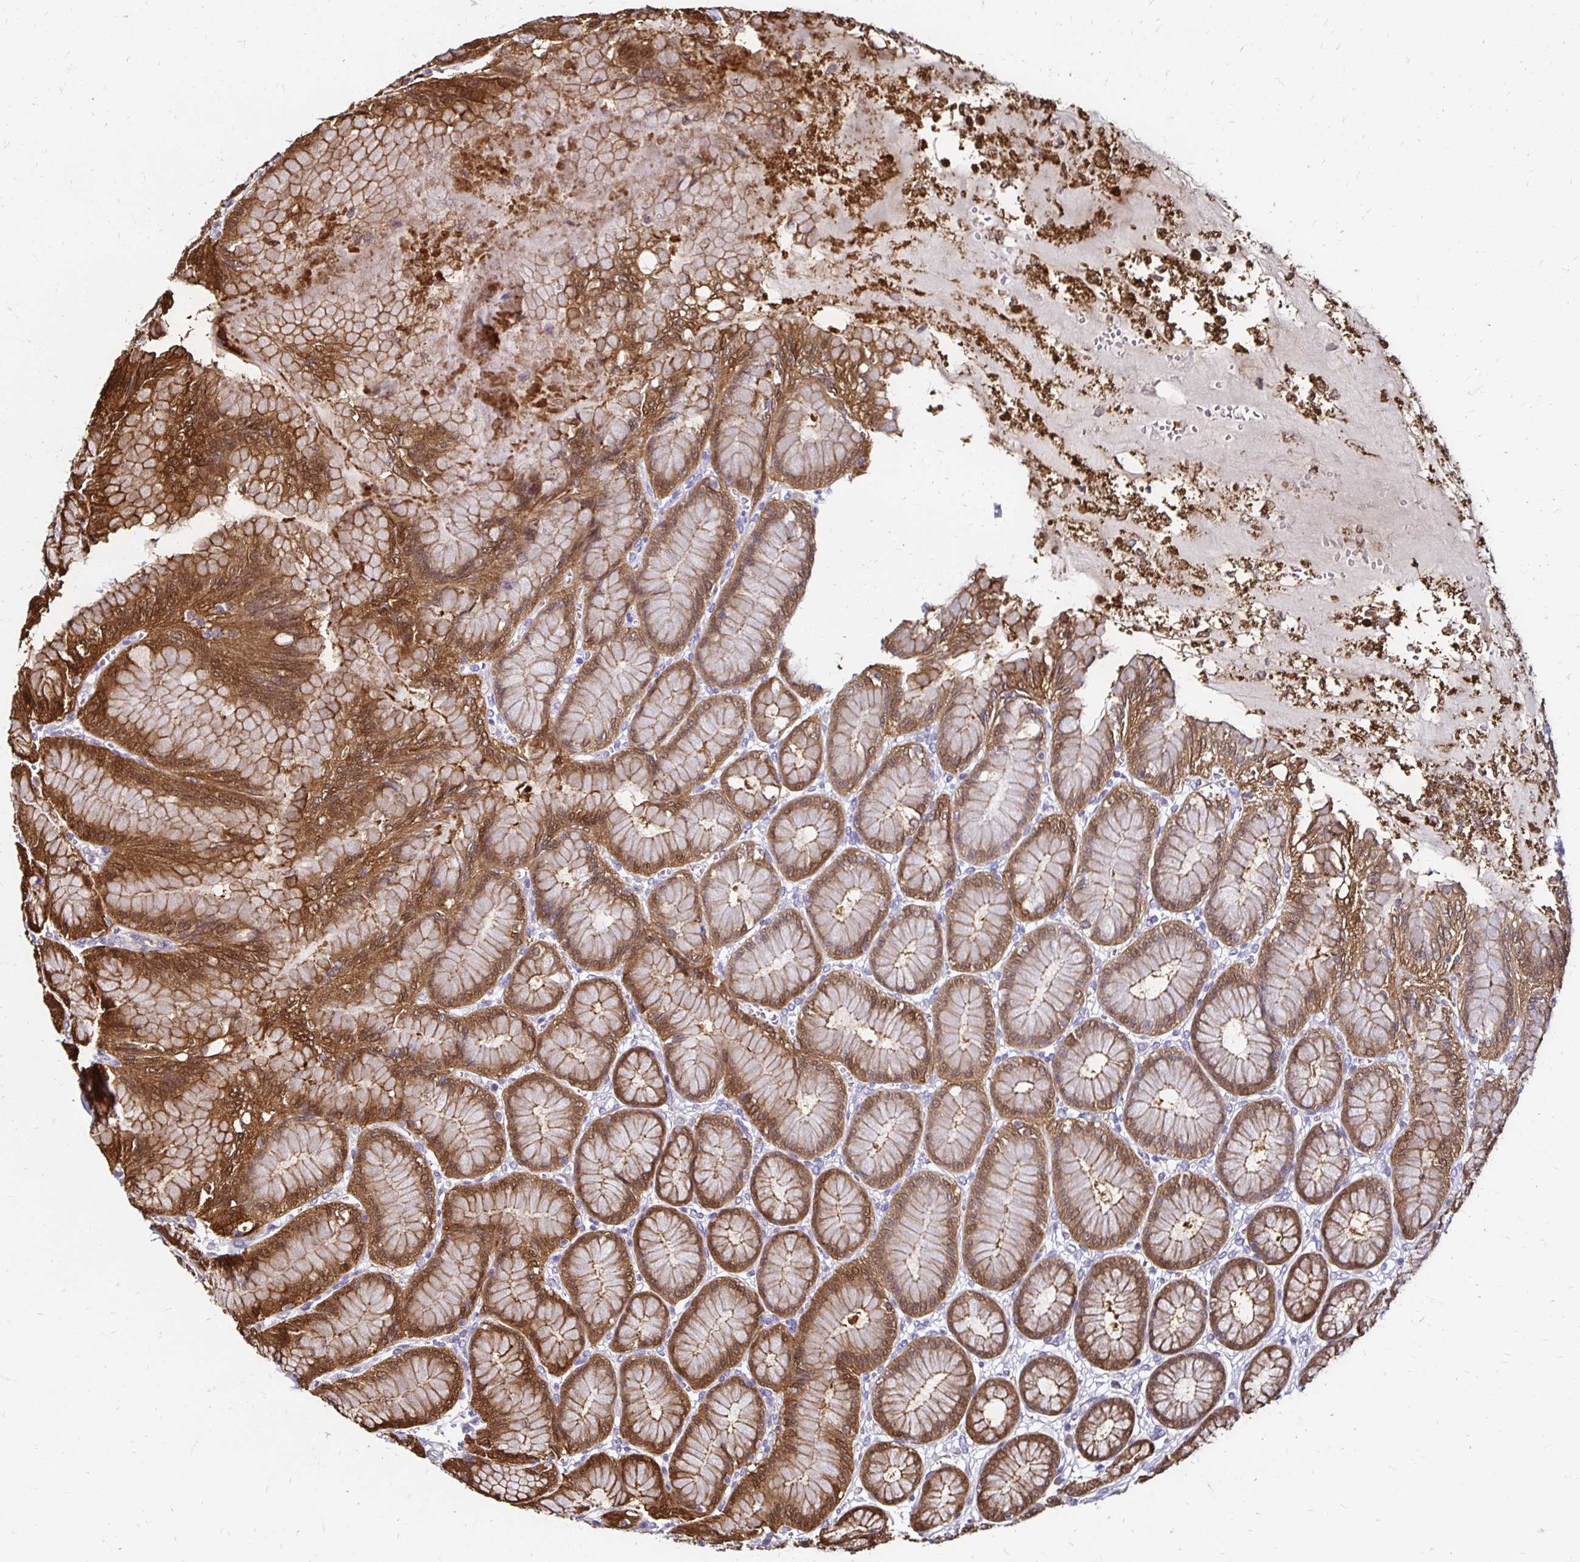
{"staining": {"intensity": "moderate", "quantity": ">75%", "location": "cytoplasmic/membranous,nuclear"}, "tissue": "stomach", "cell_type": "Glandular cells", "image_type": "normal", "snomed": [{"axis": "morphology", "description": "Normal tissue, NOS"}, {"axis": "topography", "description": "Stomach"}, {"axis": "topography", "description": "Stomach, lower"}], "caption": "Brown immunohistochemical staining in unremarkable human stomach demonstrates moderate cytoplasmic/membranous,nuclear positivity in approximately >75% of glandular cells. (brown staining indicates protein expression, while blue staining denotes nuclei).", "gene": "TXN", "patient": {"sex": "male", "age": 76}}